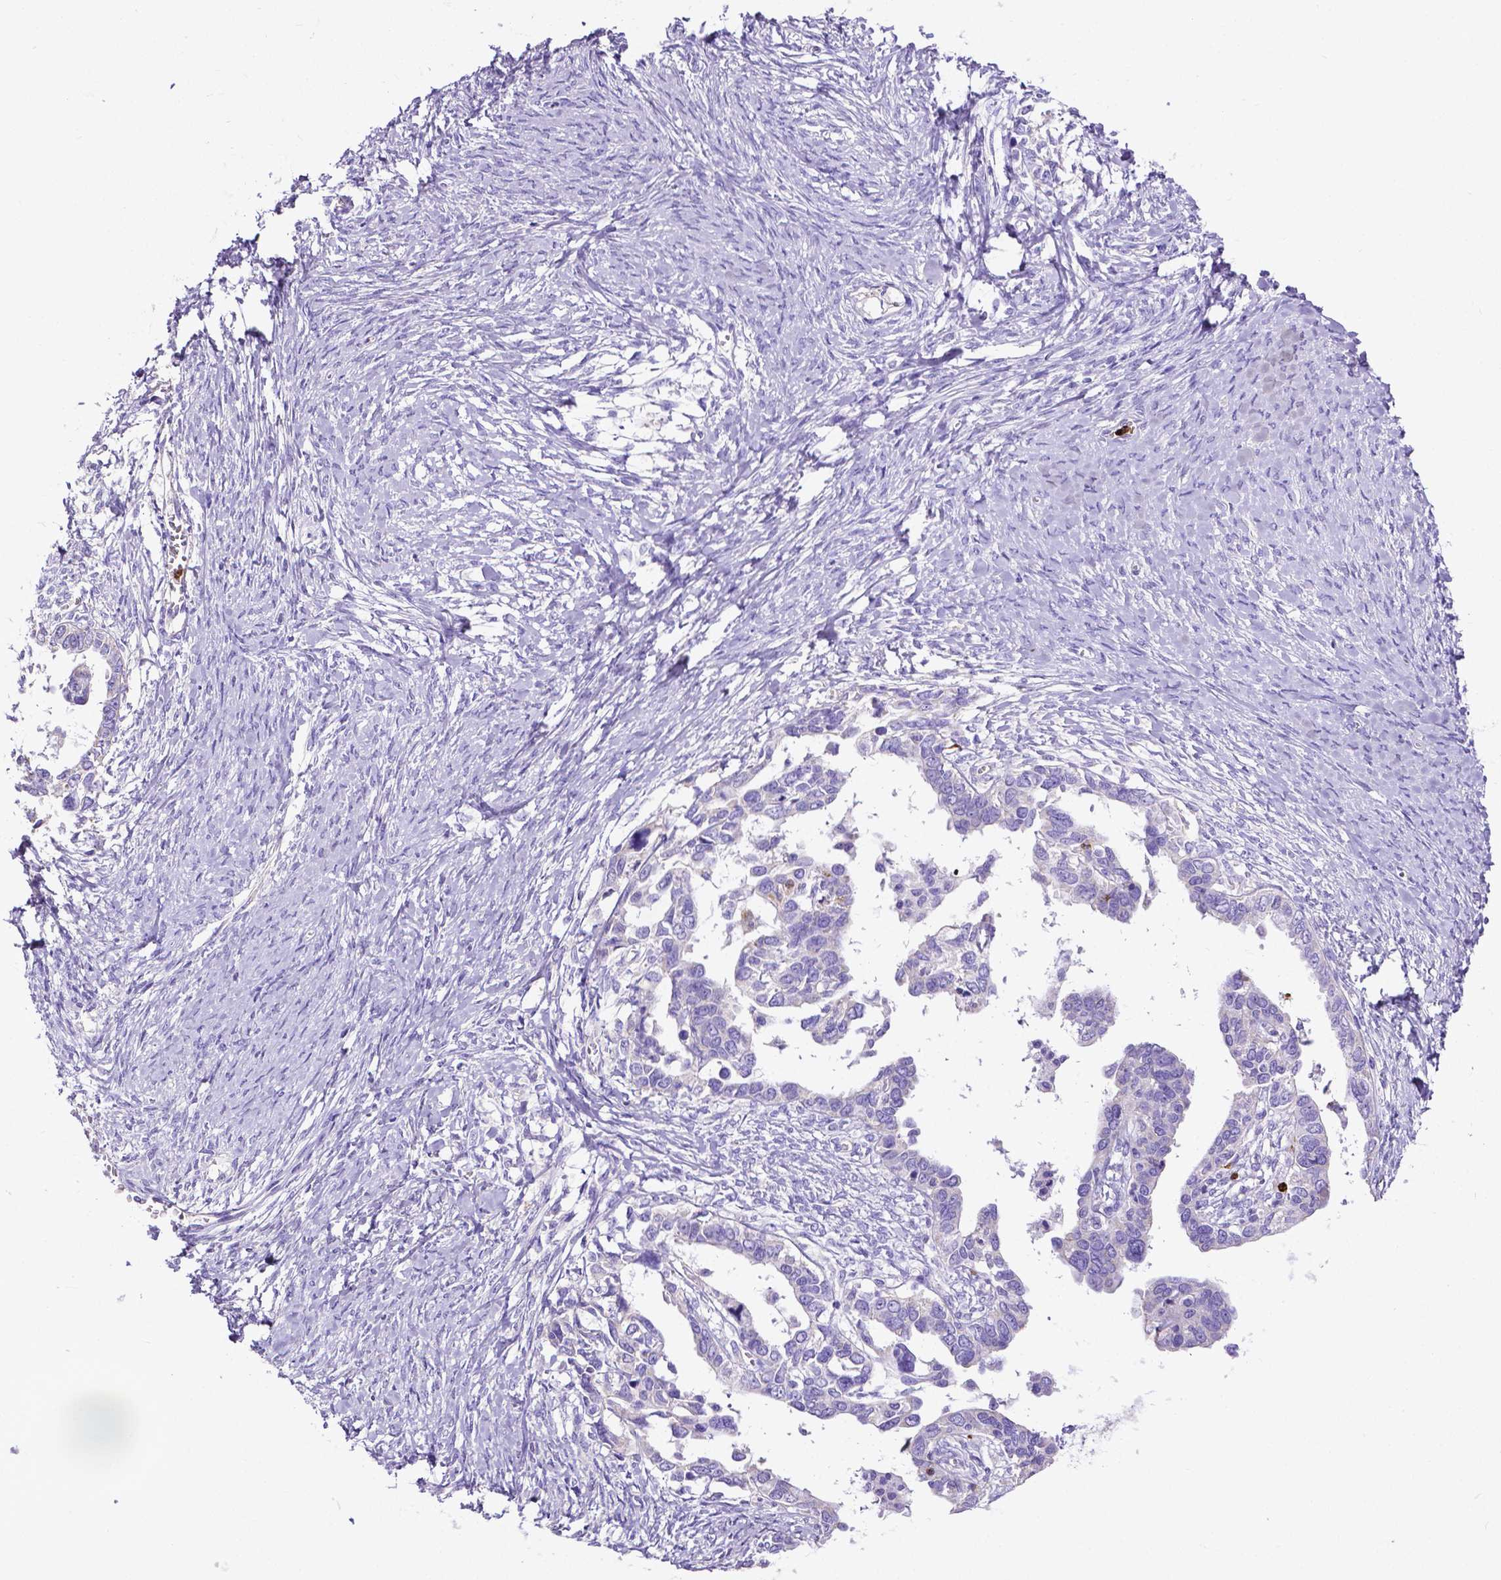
{"staining": {"intensity": "negative", "quantity": "none", "location": "none"}, "tissue": "ovarian cancer", "cell_type": "Tumor cells", "image_type": "cancer", "snomed": [{"axis": "morphology", "description": "Cystadenocarcinoma, serous, NOS"}, {"axis": "topography", "description": "Ovary"}], "caption": "The micrograph shows no significant positivity in tumor cells of ovarian cancer (serous cystadenocarcinoma).", "gene": "MMP9", "patient": {"sex": "female", "age": 69}}